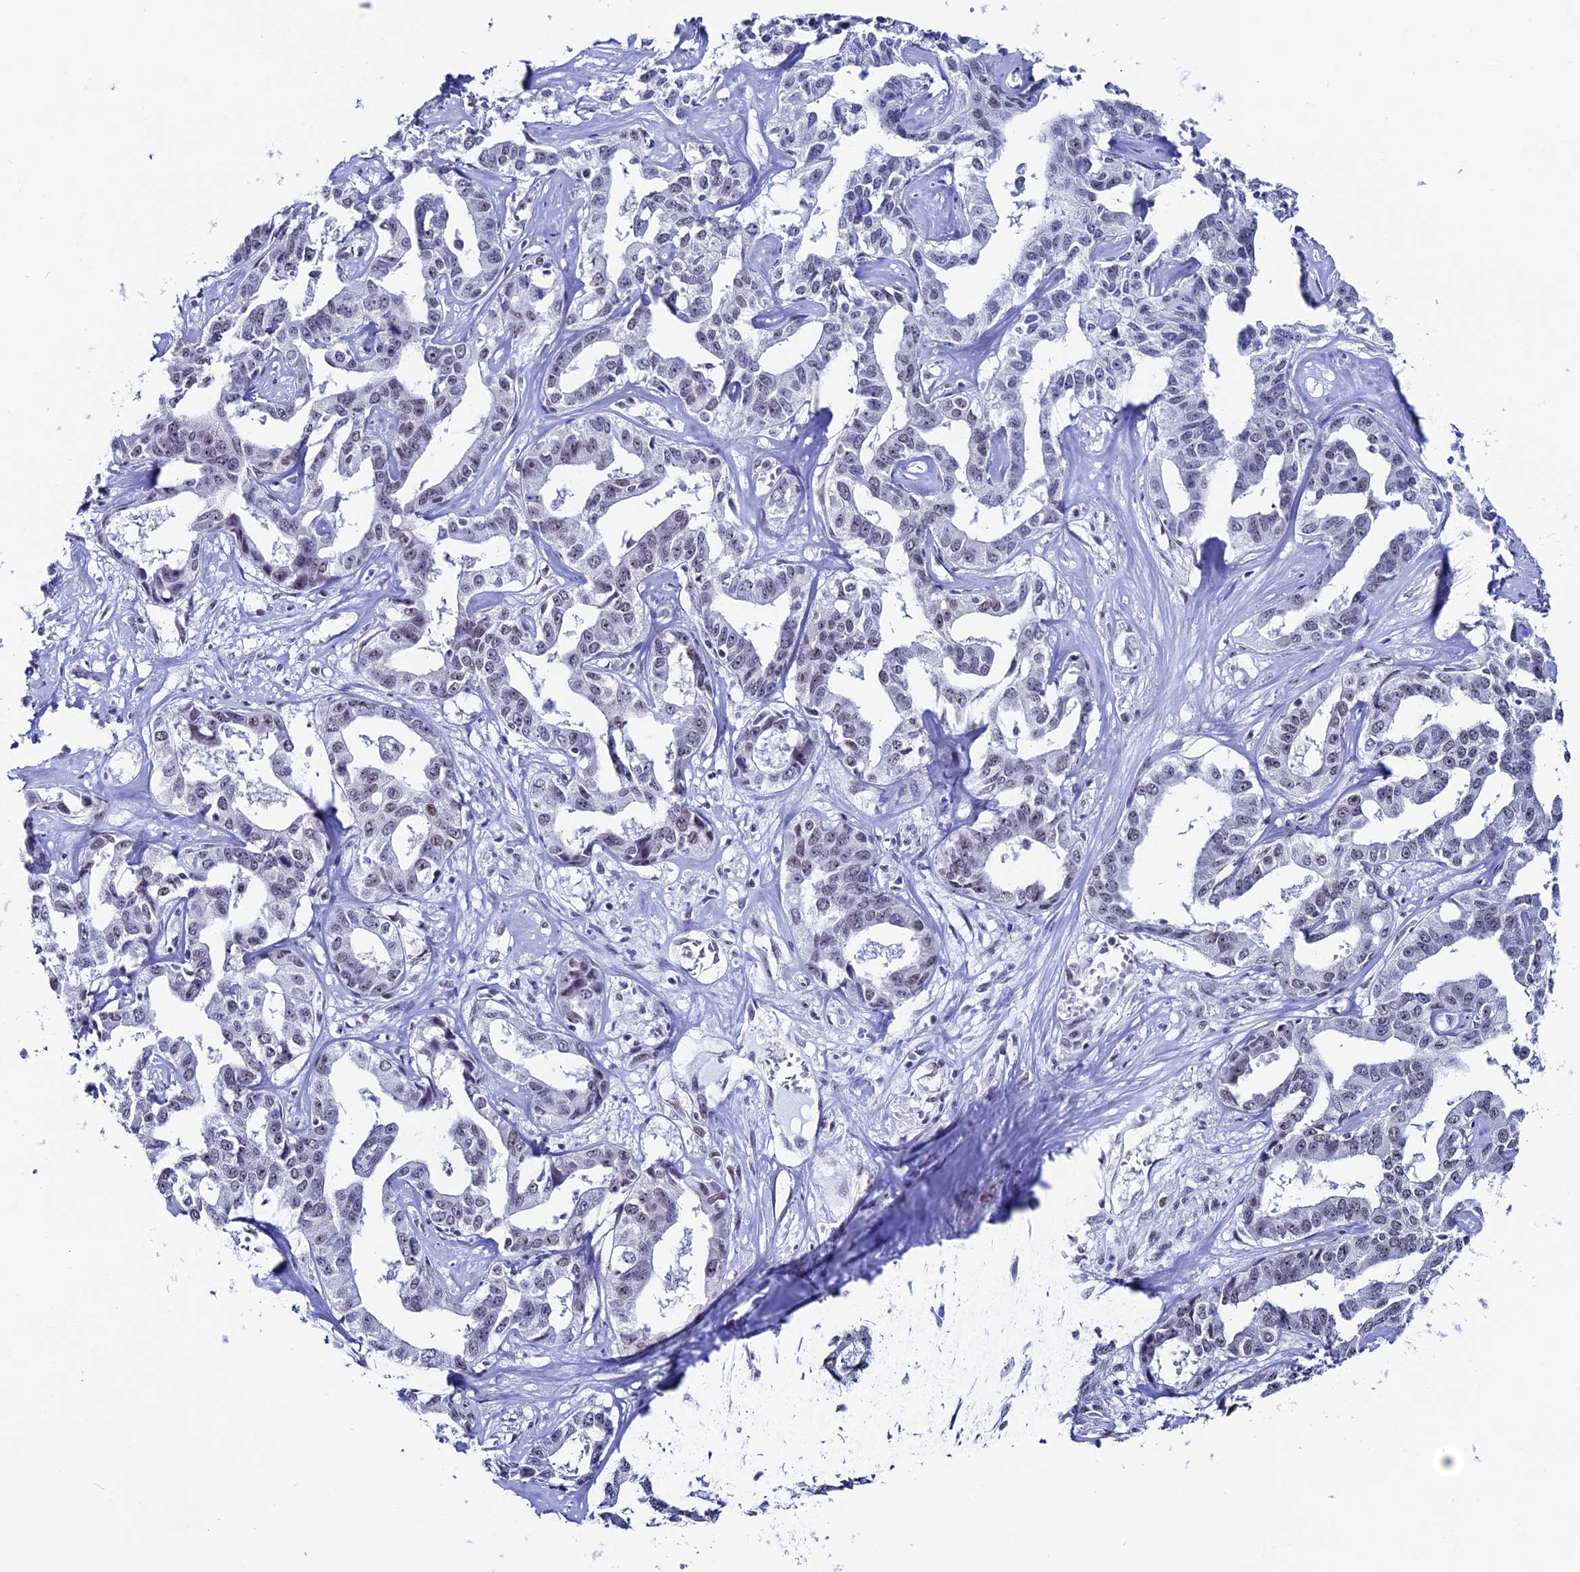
{"staining": {"intensity": "moderate", "quantity": "<25%", "location": "nuclear"}, "tissue": "liver cancer", "cell_type": "Tumor cells", "image_type": "cancer", "snomed": [{"axis": "morphology", "description": "Cholangiocarcinoma"}, {"axis": "topography", "description": "Liver"}], "caption": "Protein expression analysis of human cholangiocarcinoma (liver) reveals moderate nuclear positivity in approximately <25% of tumor cells.", "gene": "CD2BP2", "patient": {"sex": "male", "age": 59}}